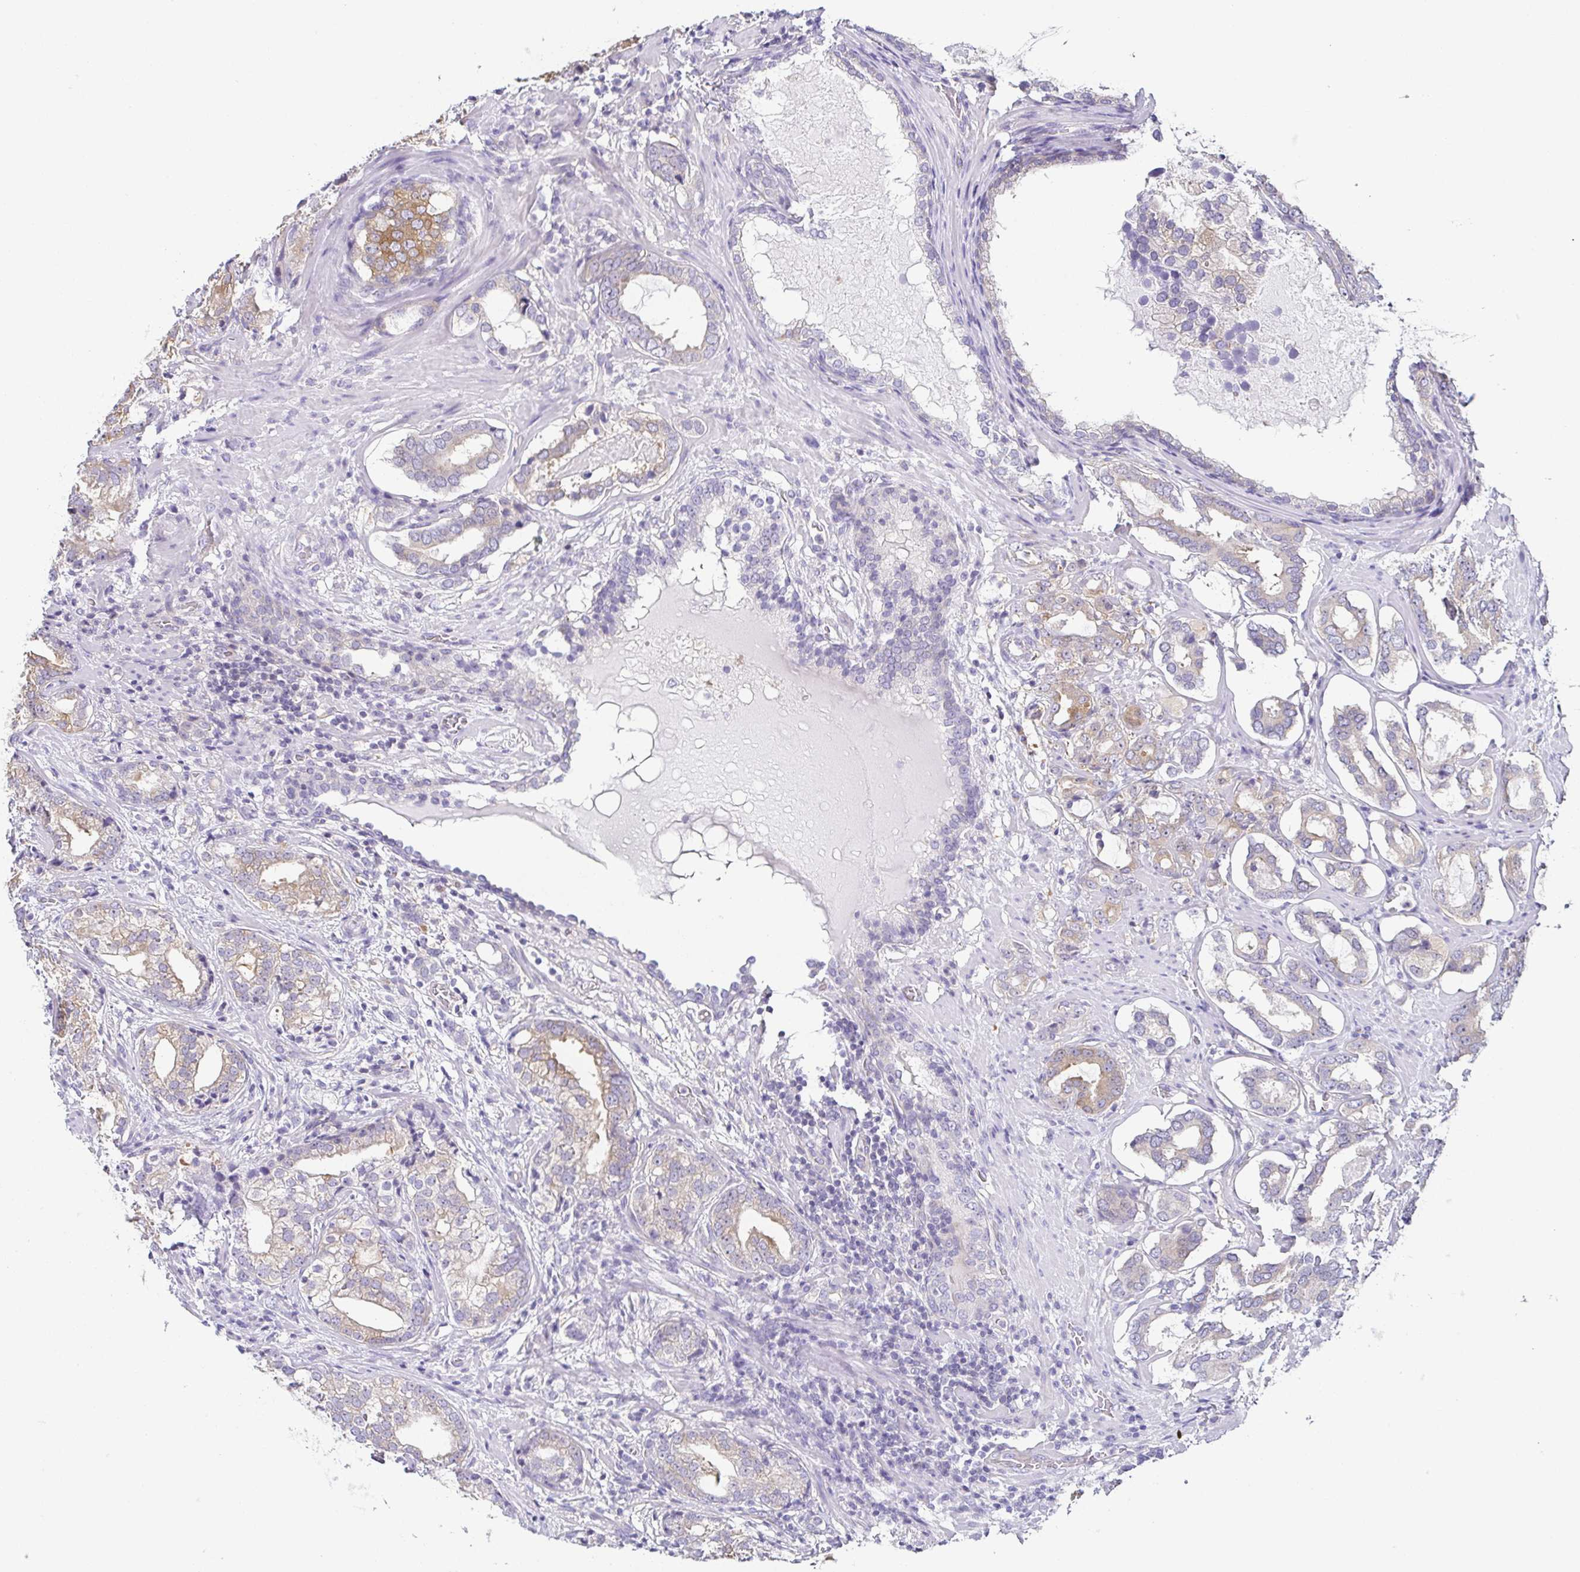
{"staining": {"intensity": "weak", "quantity": "<25%", "location": "cytoplasmic/membranous"}, "tissue": "prostate cancer", "cell_type": "Tumor cells", "image_type": "cancer", "snomed": [{"axis": "morphology", "description": "Adenocarcinoma, High grade"}, {"axis": "topography", "description": "Prostate"}], "caption": "Immunohistochemistry (IHC) photomicrograph of prostate cancer stained for a protein (brown), which reveals no positivity in tumor cells.", "gene": "FAM162B", "patient": {"sex": "male", "age": 75}}